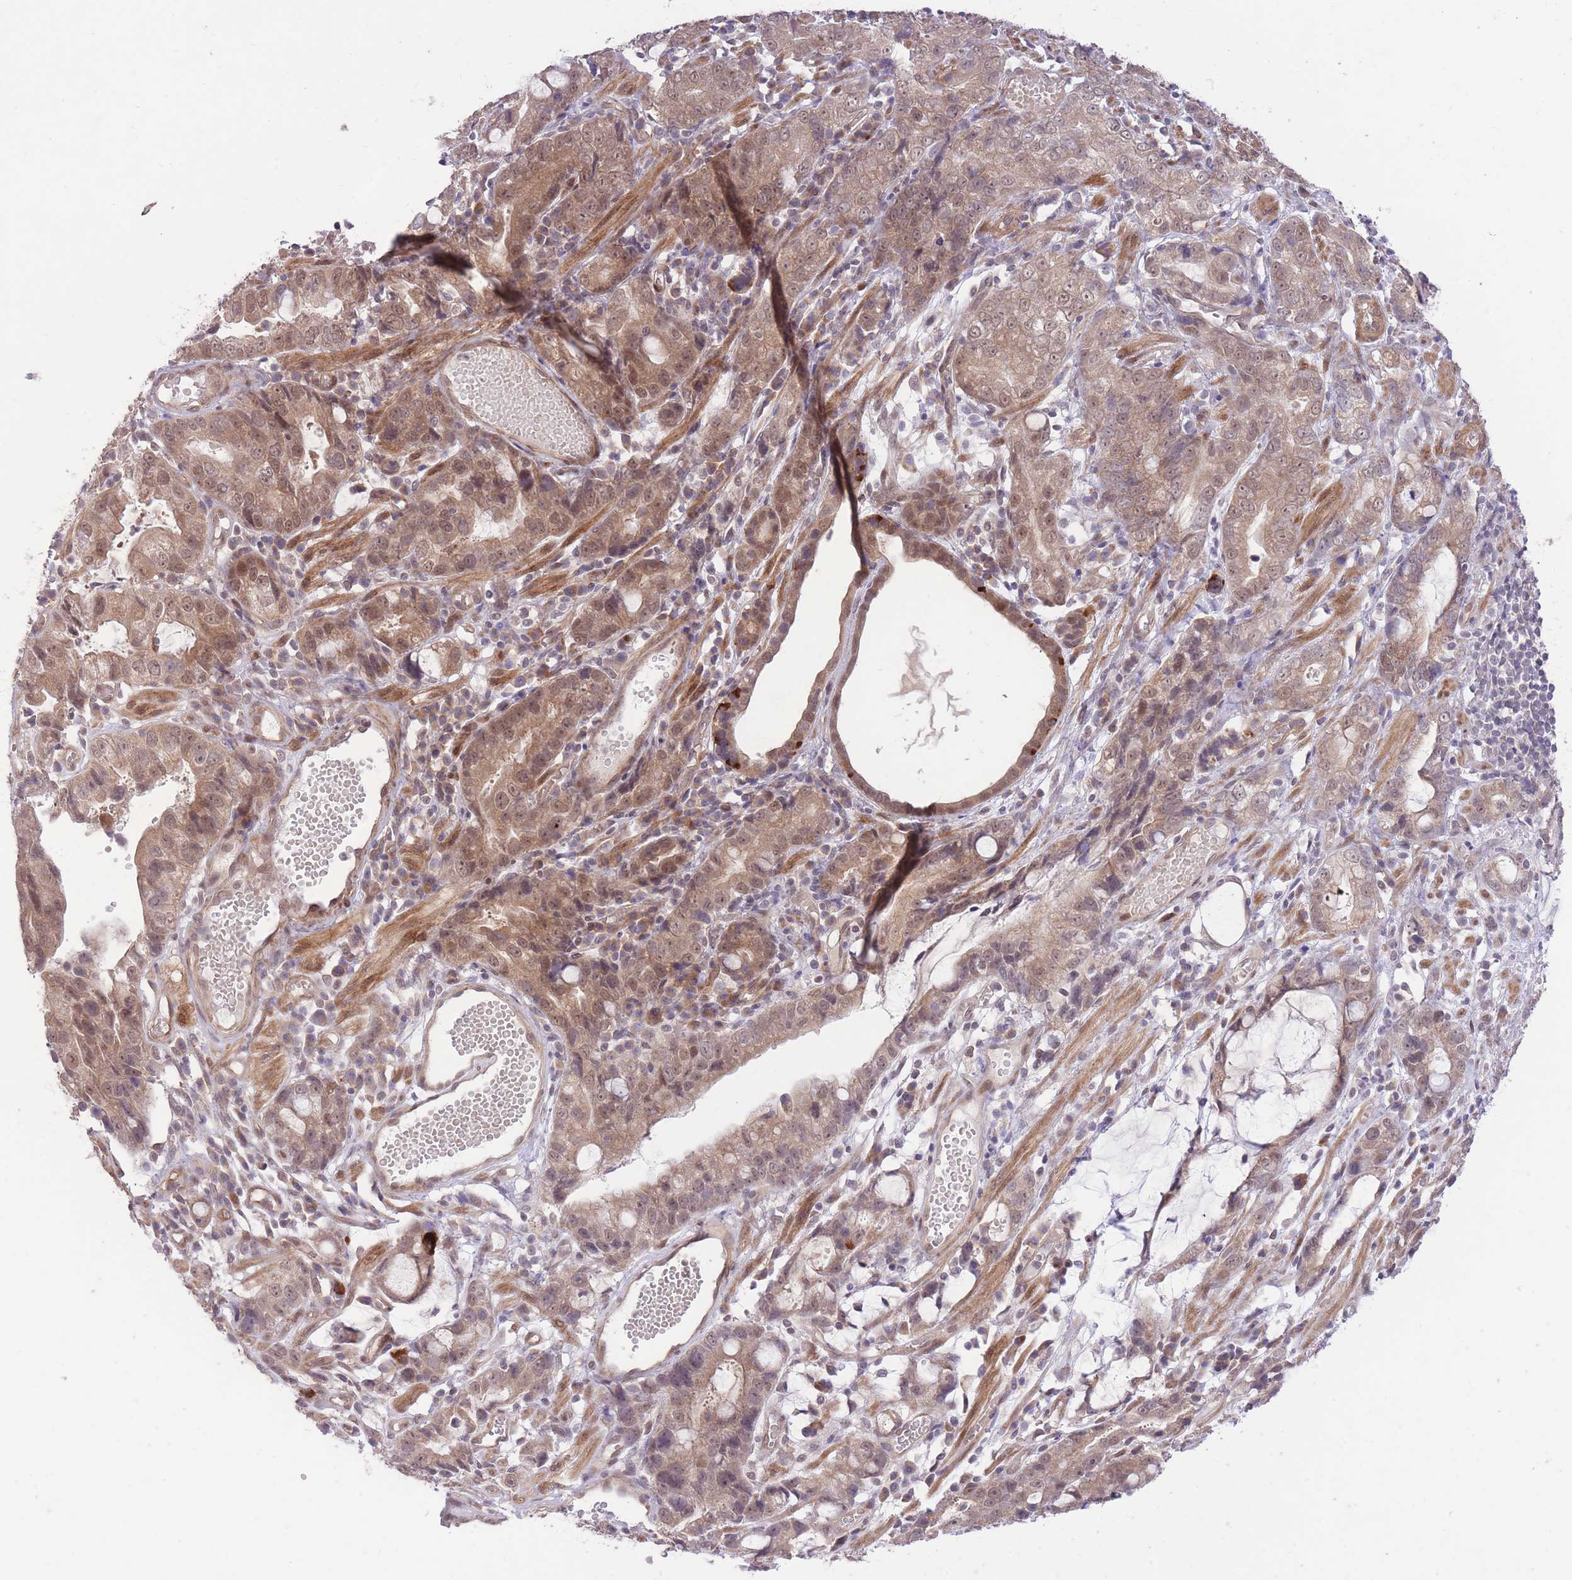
{"staining": {"intensity": "weak", "quantity": ">75%", "location": "cytoplasmic/membranous,nuclear"}, "tissue": "stomach cancer", "cell_type": "Tumor cells", "image_type": "cancer", "snomed": [{"axis": "morphology", "description": "Adenocarcinoma, NOS"}, {"axis": "topography", "description": "Stomach"}], "caption": "Brown immunohistochemical staining in human stomach cancer displays weak cytoplasmic/membranous and nuclear staining in about >75% of tumor cells. (brown staining indicates protein expression, while blue staining denotes nuclei).", "gene": "ELOA2", "patient": {"sex": "male", "age": 55}}